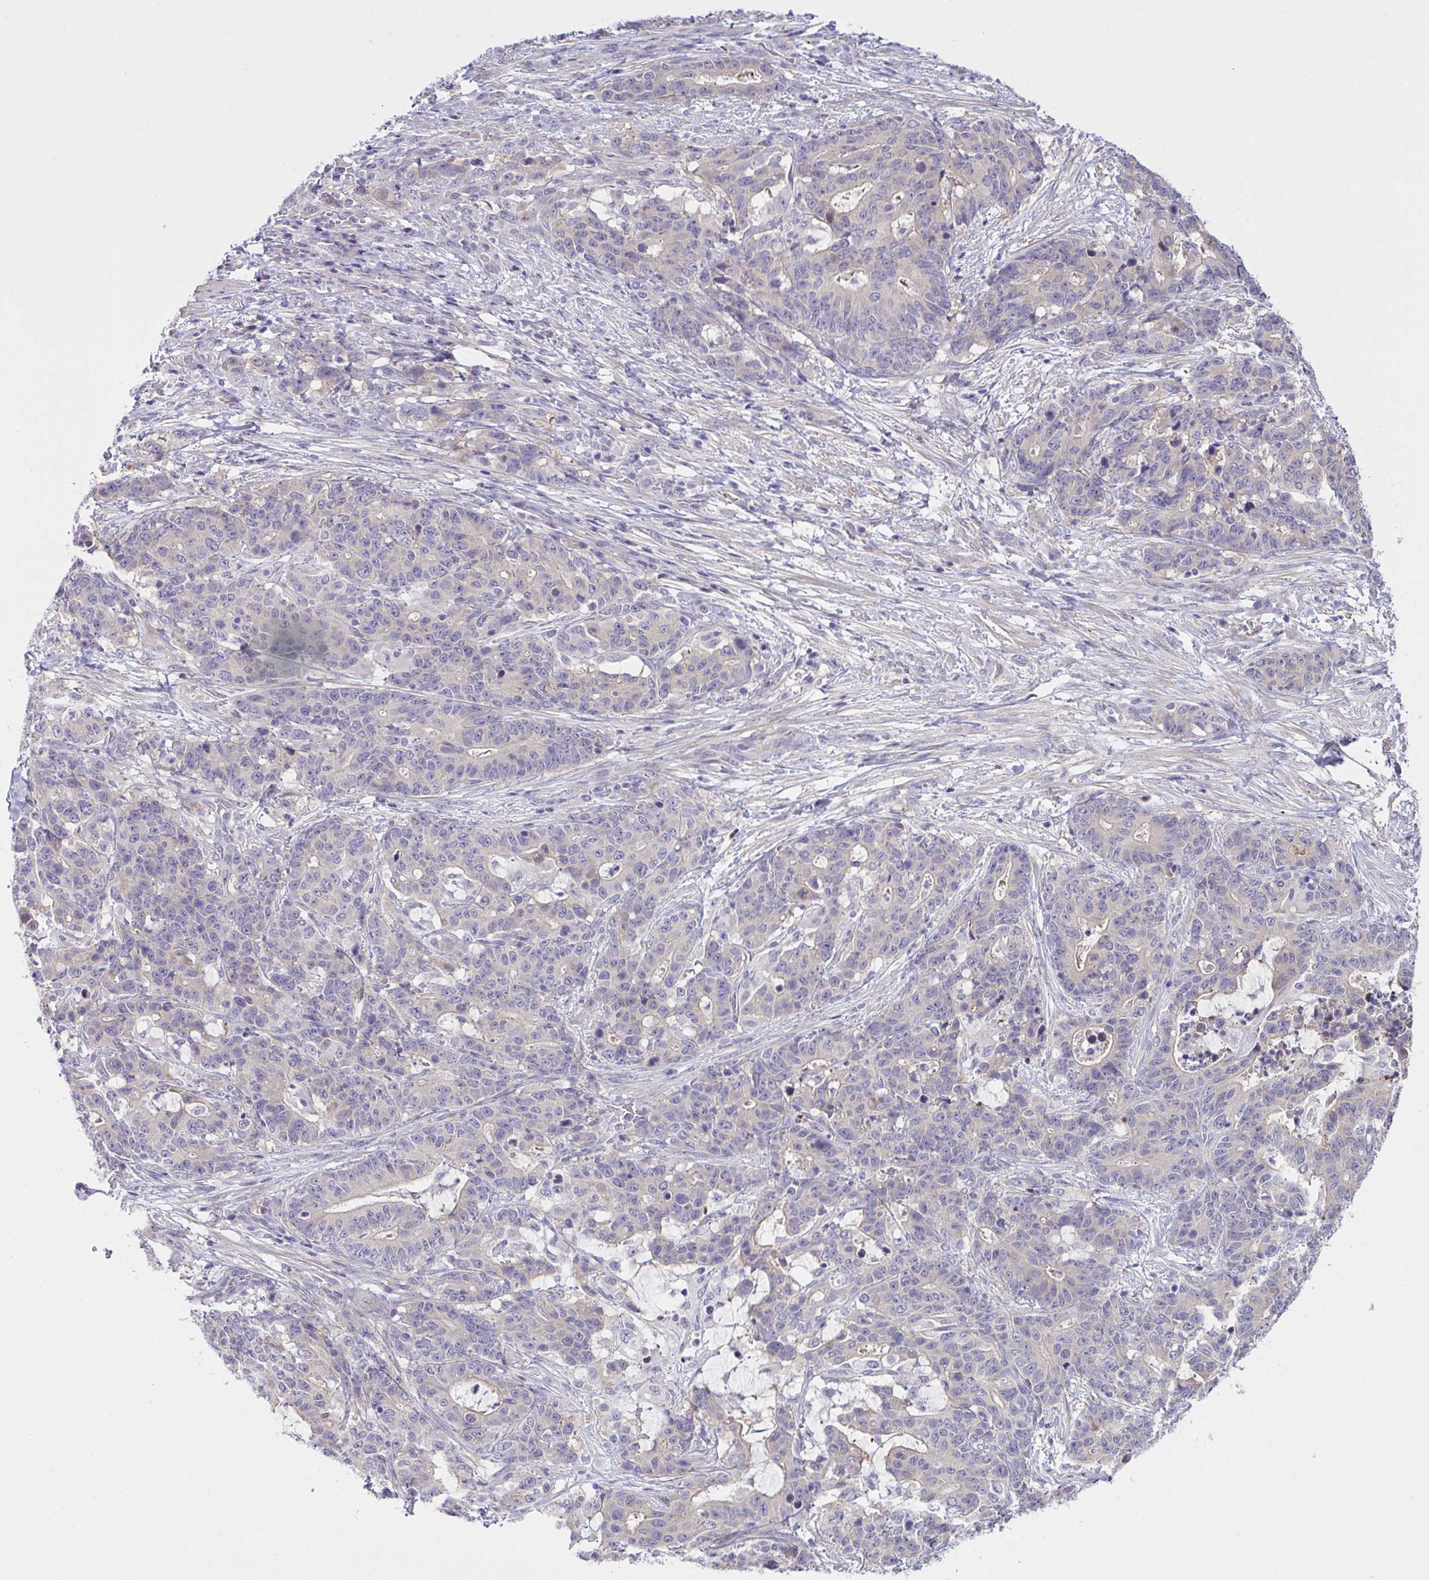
{"staining": {"intensity": "negative", "quantity": "none", "location": "none"}, "tissue": "stomach cancer", "cell_type": "Tumor cells", "image_type": "cancer", "snomed": [{"axis": "morphology", "description": "Normal tissue, NOS"}, {"axis": "morphology", "description": "Adenocarcinoma, NOS"}, {"axis": "topography", "description": "Stomach"}], "caption": "This photomicrograph is of stomach adenocarcinoma stained with immunohistochemistry to label a protein in brown with the nuclei are counter-stained blue. There is no staining in tumor cells.", "gene": "SYNPO2L", "patient": {"sex": "female", "age": 64}}